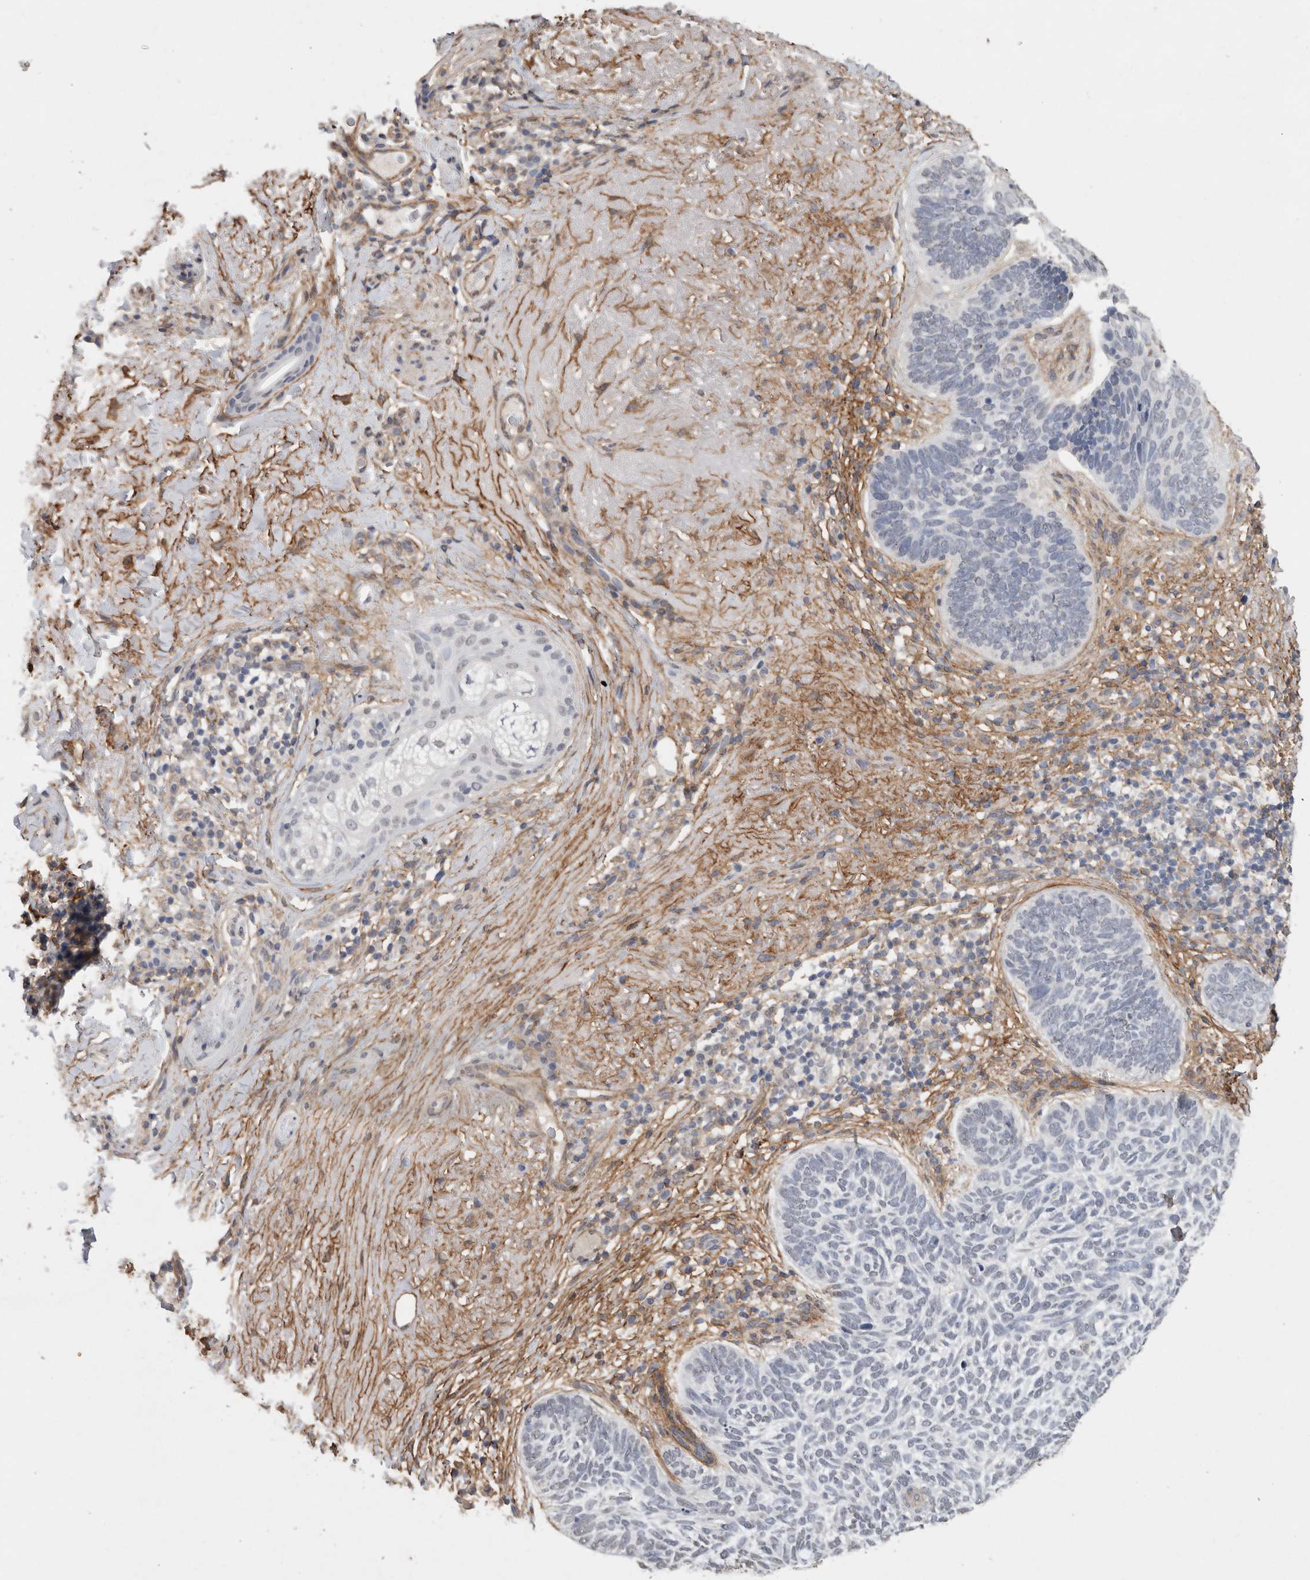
{"staining": {"intensity": "negative", "quantity": "none", "location": "none"}, "tissue": "skin cancer", "cell_type": "Tumor cells", "image_type": "cancer", "snomed": [{"axis": "morphology", "description": "Basal cell carcinoma"}, {"axis": "topography", "description": "Skin"}], "caption": "Histopathology image shows no significant protein positivity in tumor cells of skin cancer. (Stains: DAB (3,3'-diaminobenzidine) immunohistochemistry with hematoxylin counter stain, Microscopy: brightfield microscopy at high magnification).", "gene": "RECK", "patient": {"sex": "female", "age": 85}}